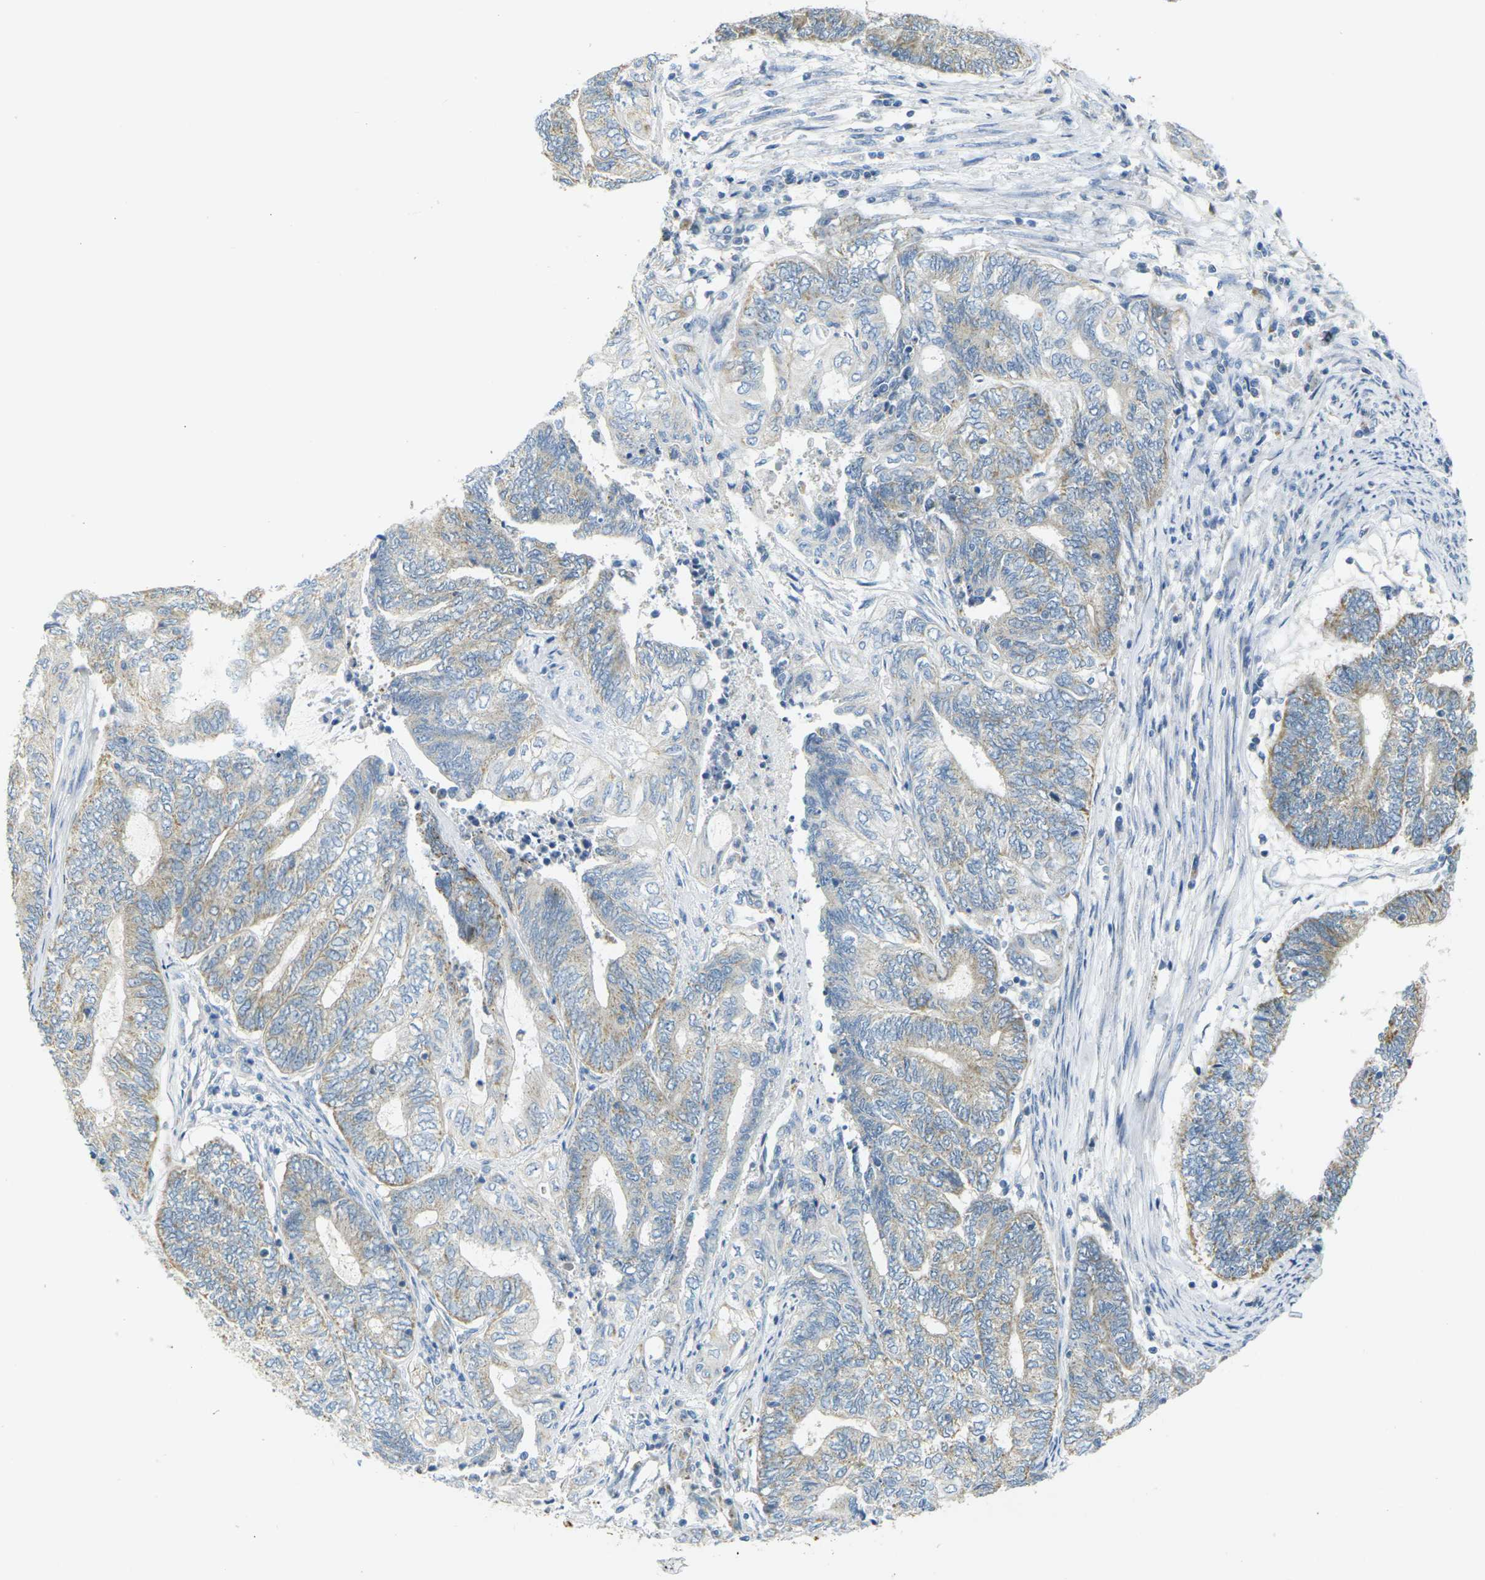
{"staining": {"intensity": "weak", "quantity": "25%-75%", "location": "cytoplasmic/membranous"}, "tissue": "endometrial cancer", "cell_type": "Tumor cells", "image_type": "cancer", "snomed": [{"axis": "morphology", "description": "Adenocarcinoma, NOS"}, {"axis": "topography", "description": "Uterus"}, {"axis": "topography", "description": "Endometrium"}], "caption": "High-power microscopy captured an immunohistochemistry (IHC) image of endometrial adenocarcinoma, revealing weak cytoplasmic/membranous positivity in approximately 25%-75% of tumor cells. (DAB IHC, brown staining for protein, blue staining for nuclei).", "gene": "PARD6B", "patient": {"sex": "female", "age": 70}}